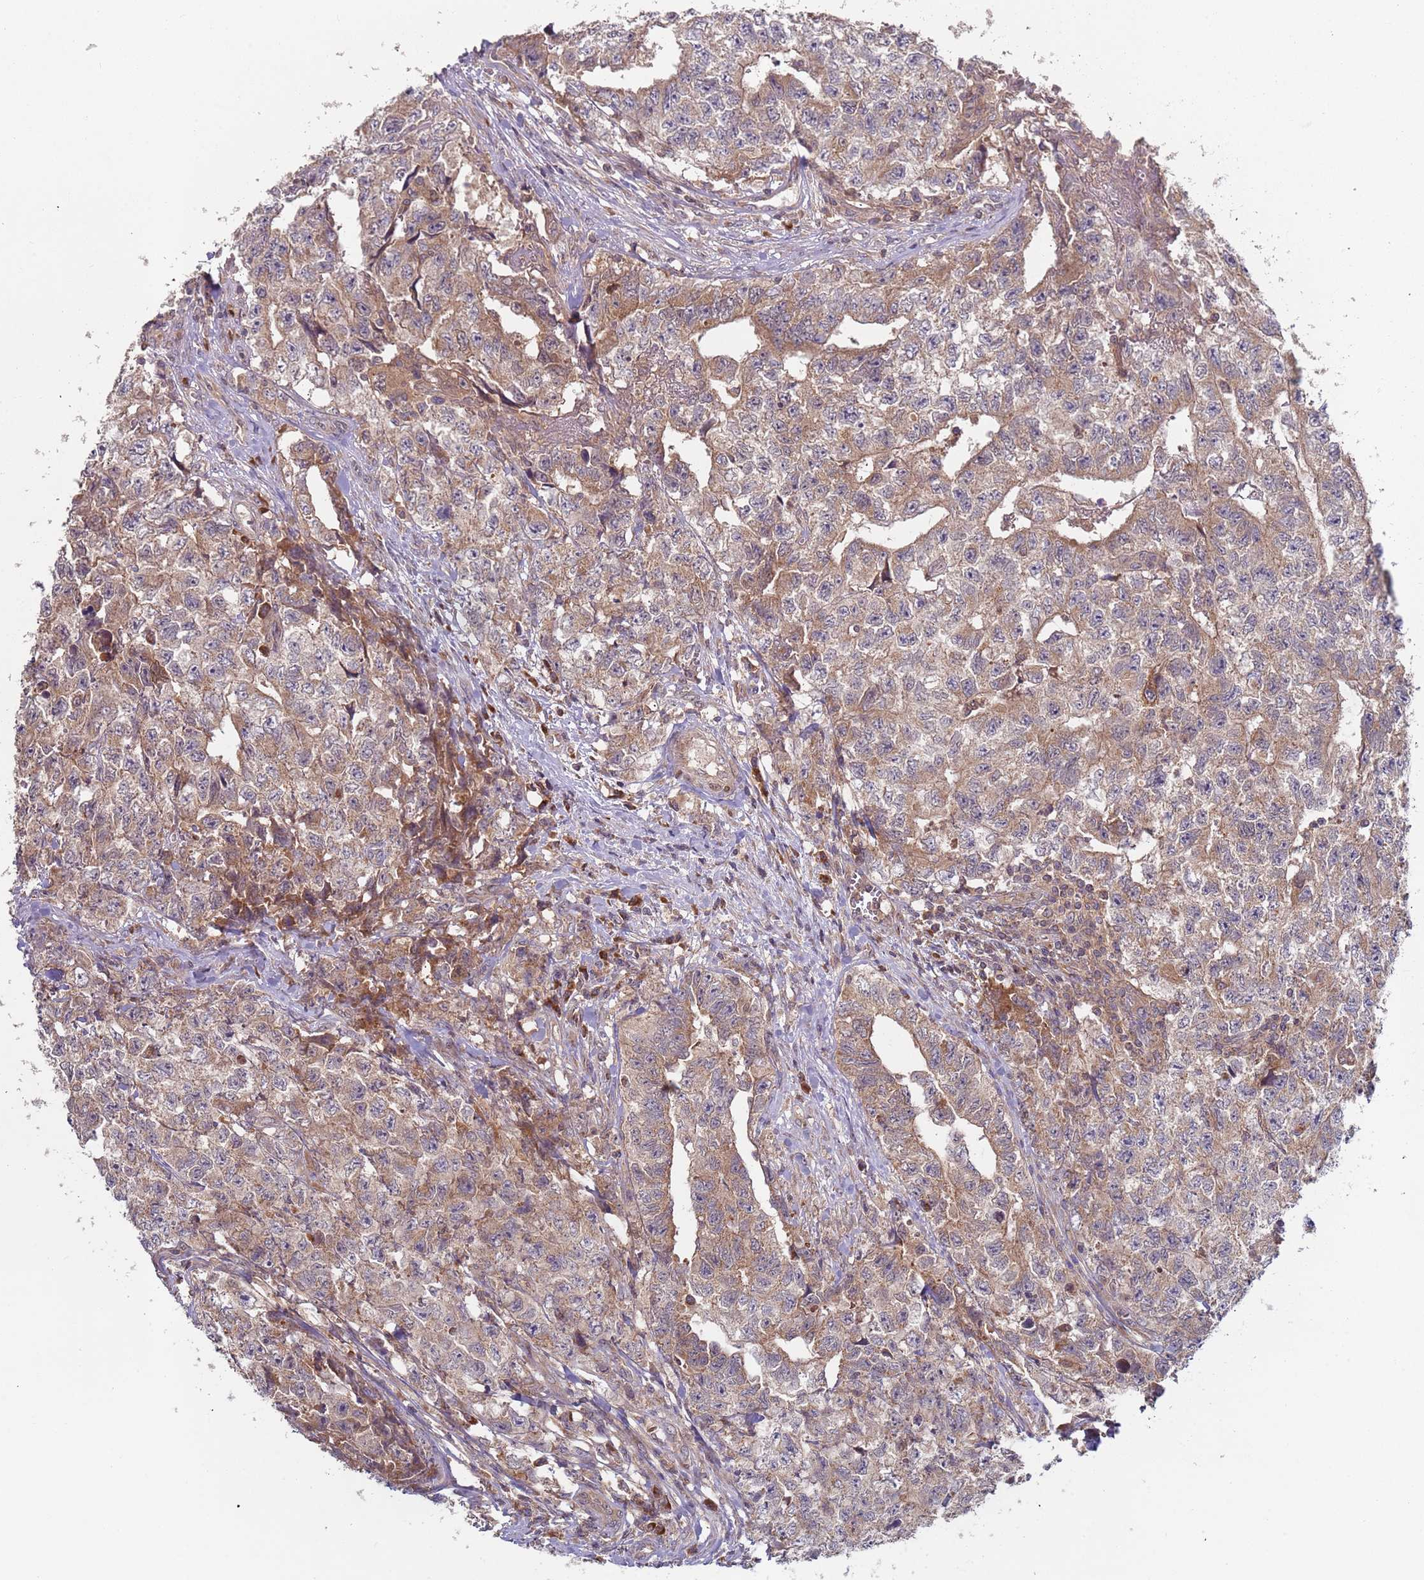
{"staining": {"intensity": "moderate", "quantity": ">75%", "location": "cytoplasmic/membranous"}, "tissue": "testis cancer", "cell_type": "Tumor cells", "image_type": "cancer", "snomed": [{"axis": "morphology", "description": "Carcinoma, Embryonal, NOS"}, {"axis": "topography", "description": "Testis"}], "caption": "Moderate cytoplasmic/membranous protein expression is appreciated in approximately >75% of tumor cells in testis cancer. The protein of interest is shown in brown color, while the nuclei are stained blue.", "gene": "OR5A2", "patient": {"sex": "male", "age": 31}}